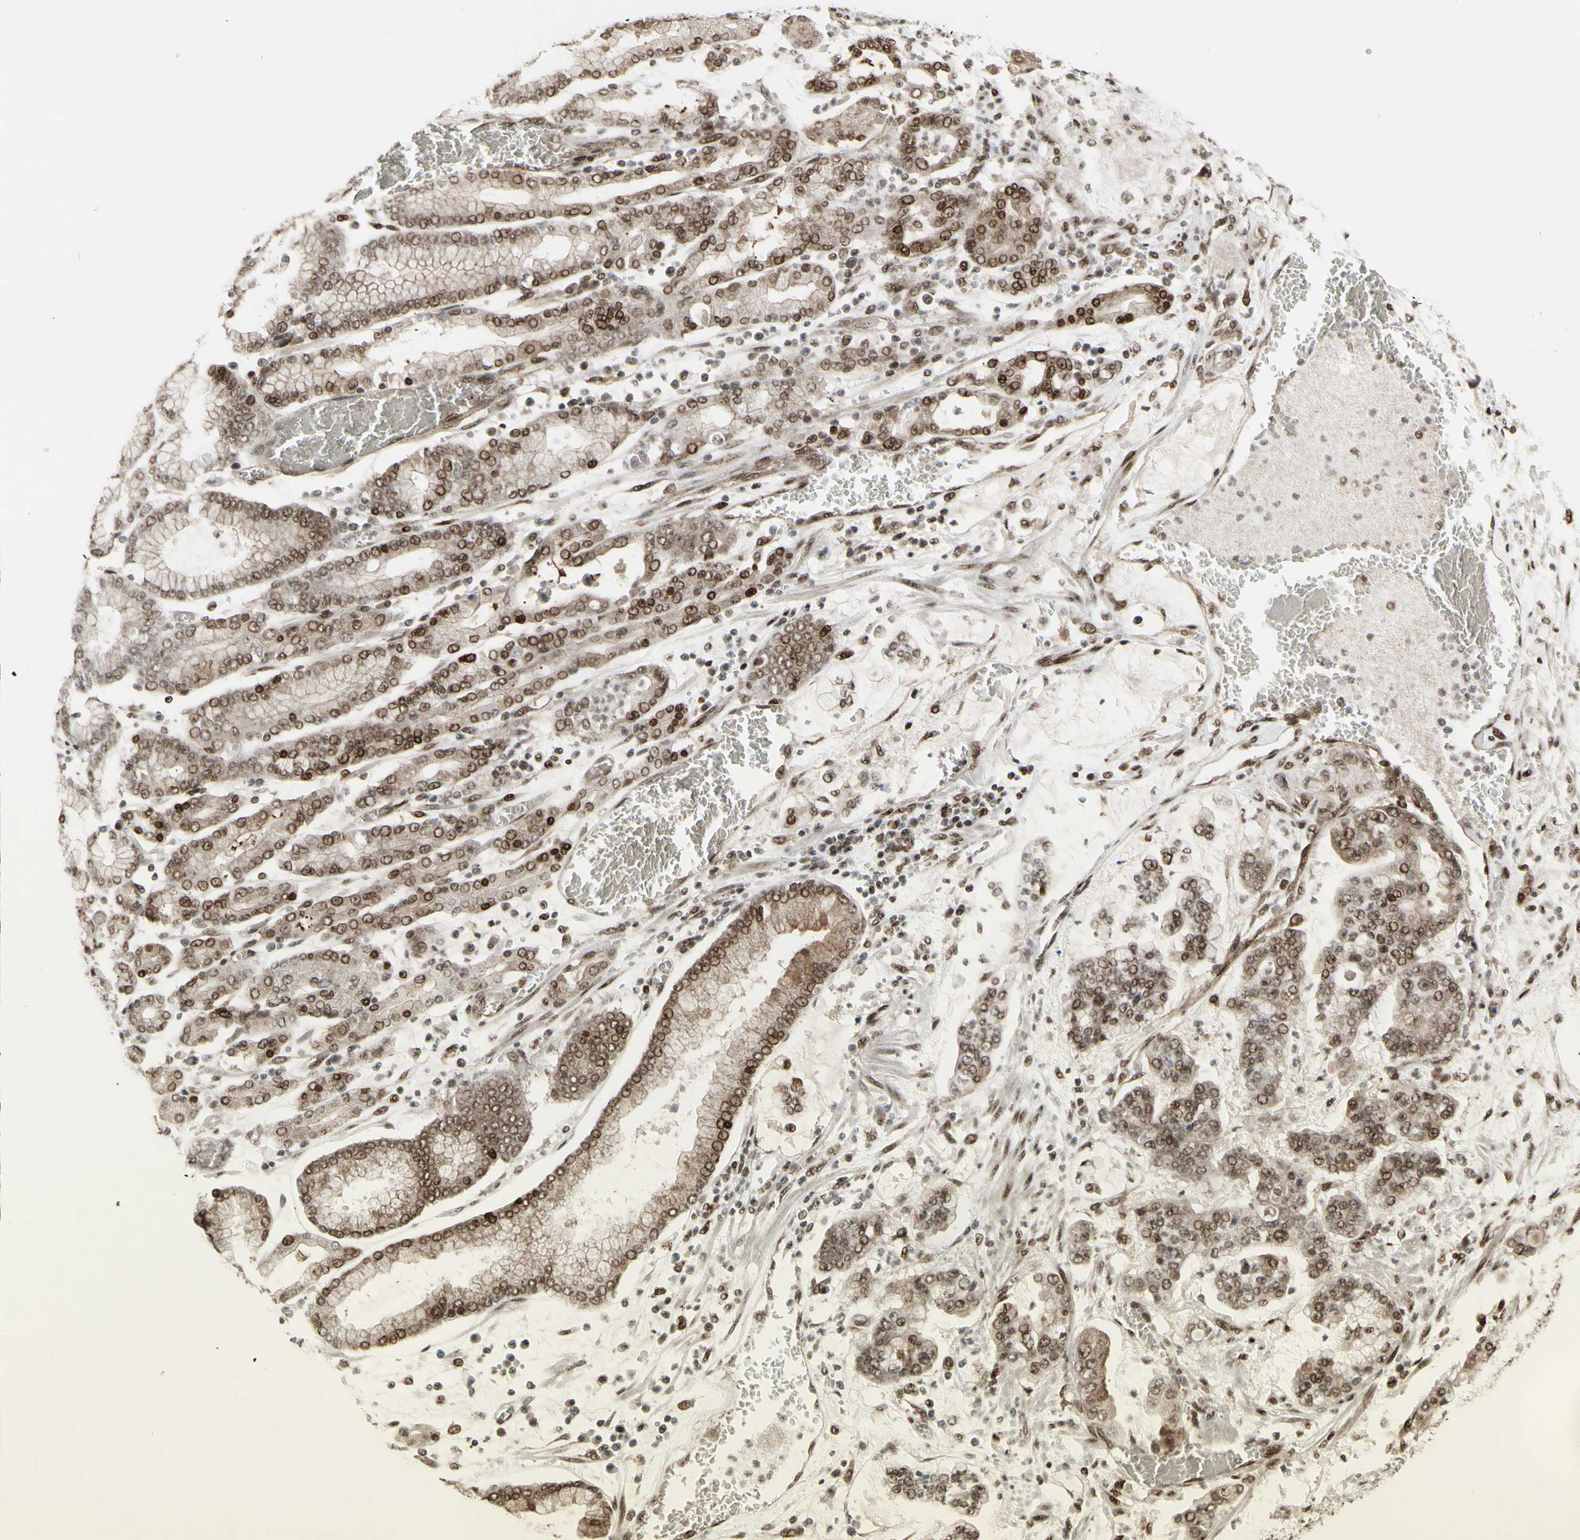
{"staining": {"intensity": "moderate", "quantity": ">75%", "location": "cytoplasmic/membranous,nuclear"}, "tissue": "stomach cancer", "cell_type": "Tumor cells", "image_type": "cancer", "snomed": [{"axis": "morphology", "description": "Normal tissue, NOS"}, {"axis": "morphology", "description": "Adenocarcinoma, NOS"}, {"axis": "topography", "description": "Stomach, upper"}, {"axis": "topography", "description": "Stomach"}], "caption": "A micrograph showing moderate cytoplasmic/membranous and nuclear expression in about >75% of tumor cells in stomach adenocarcinoma, as visualized by brown immunohistochemical staining.", "gene": "CBX1", "patient": {"sex": "male", "age": 76}}